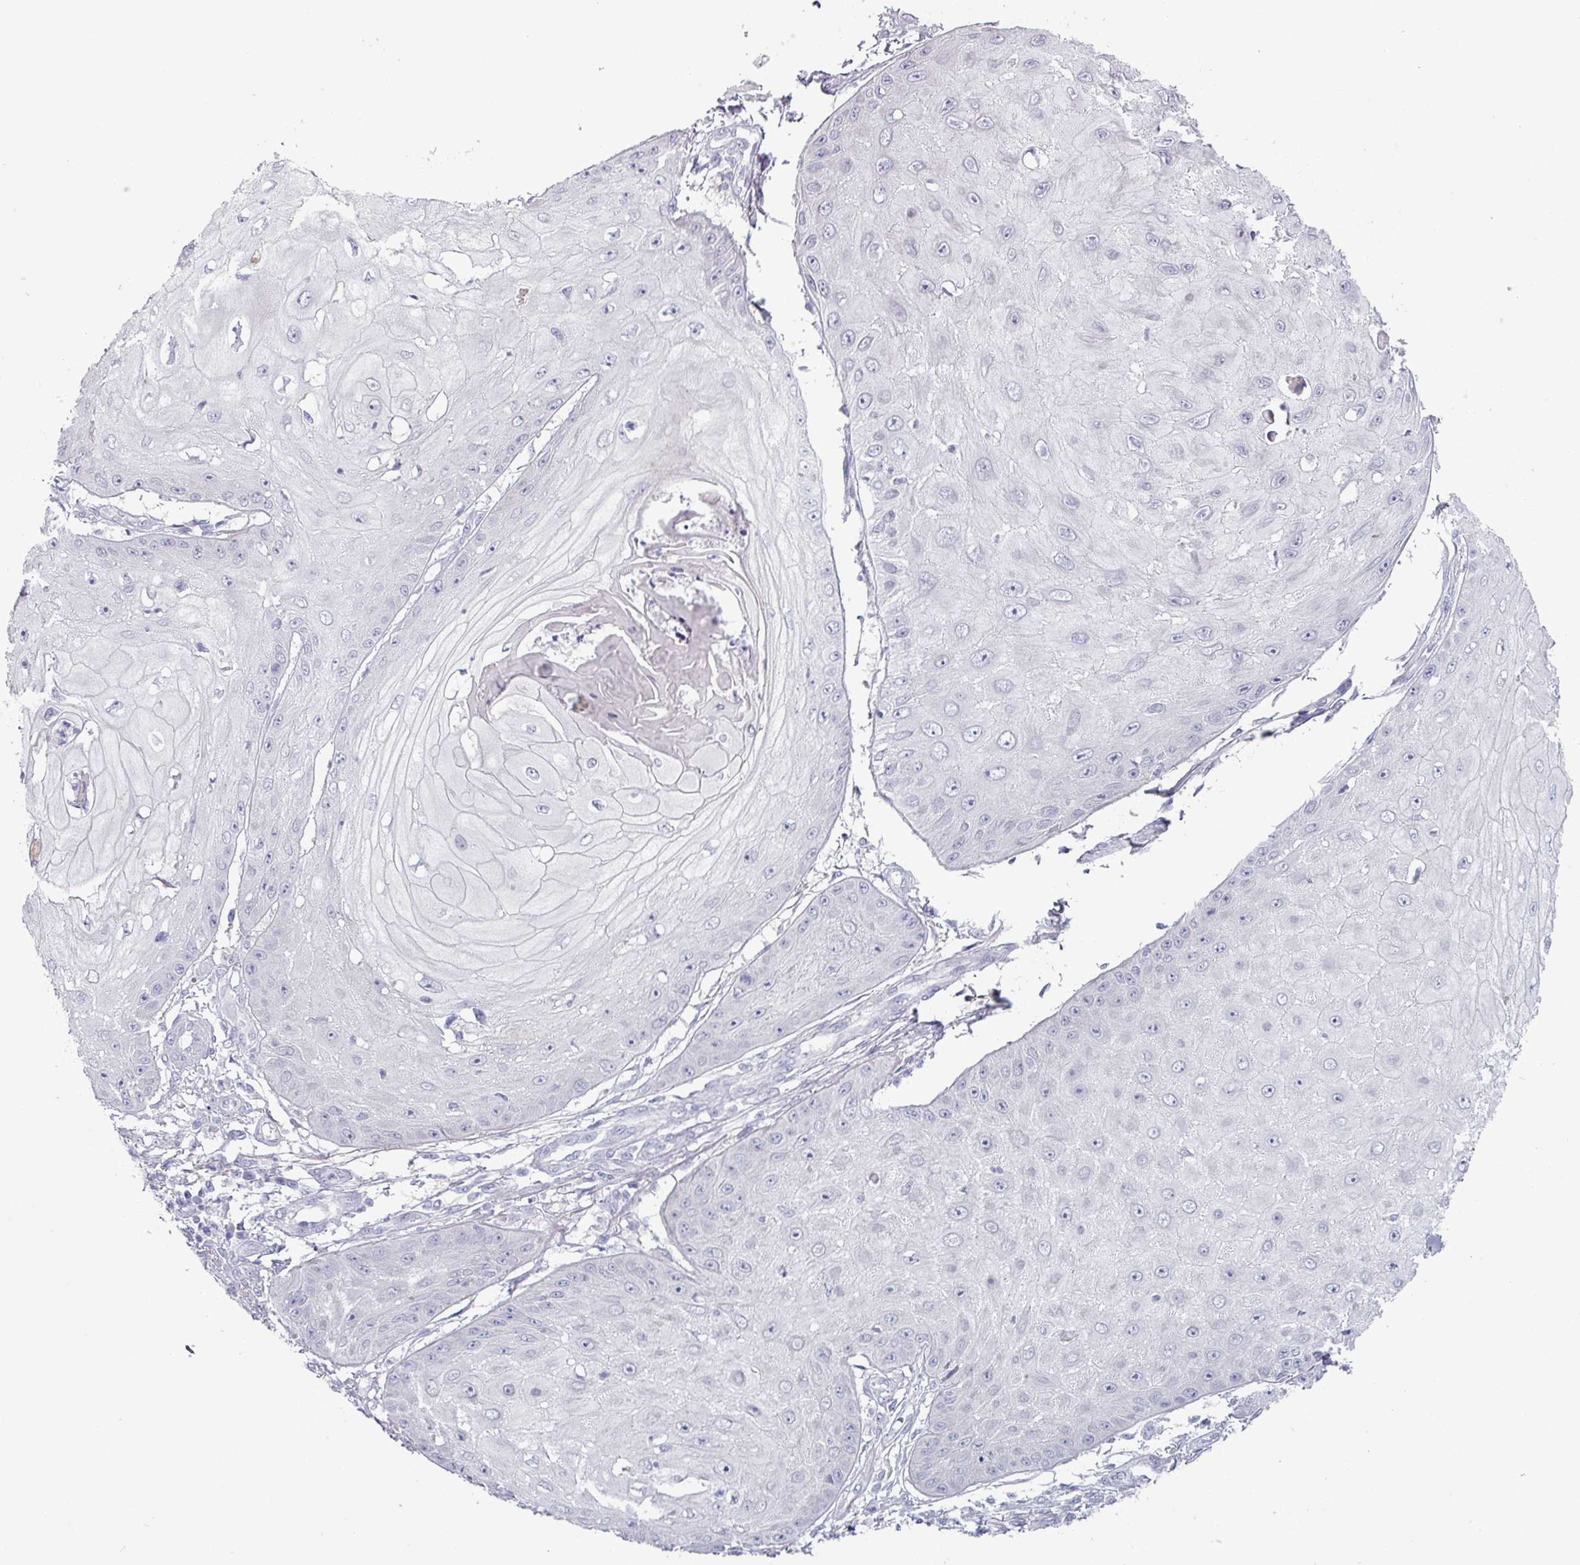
{"staining": {"intensity": "negative", "quantity": "none", "location": "none"}, "tissue": "skin cancer", "cell_type": "Tumor cells", "image_type": "cancer", "snomed": [{"axis": "morphology", "description": "Squamous cell carcinoma, NOS"}, {"axis": "topography", "description": "Skin"}], "caption": "There is no significant expression in tumor cells of skin squamous cell carcinoma.", "gene": "ZNF615", "patient": {"sex": "male", "age": 70}}